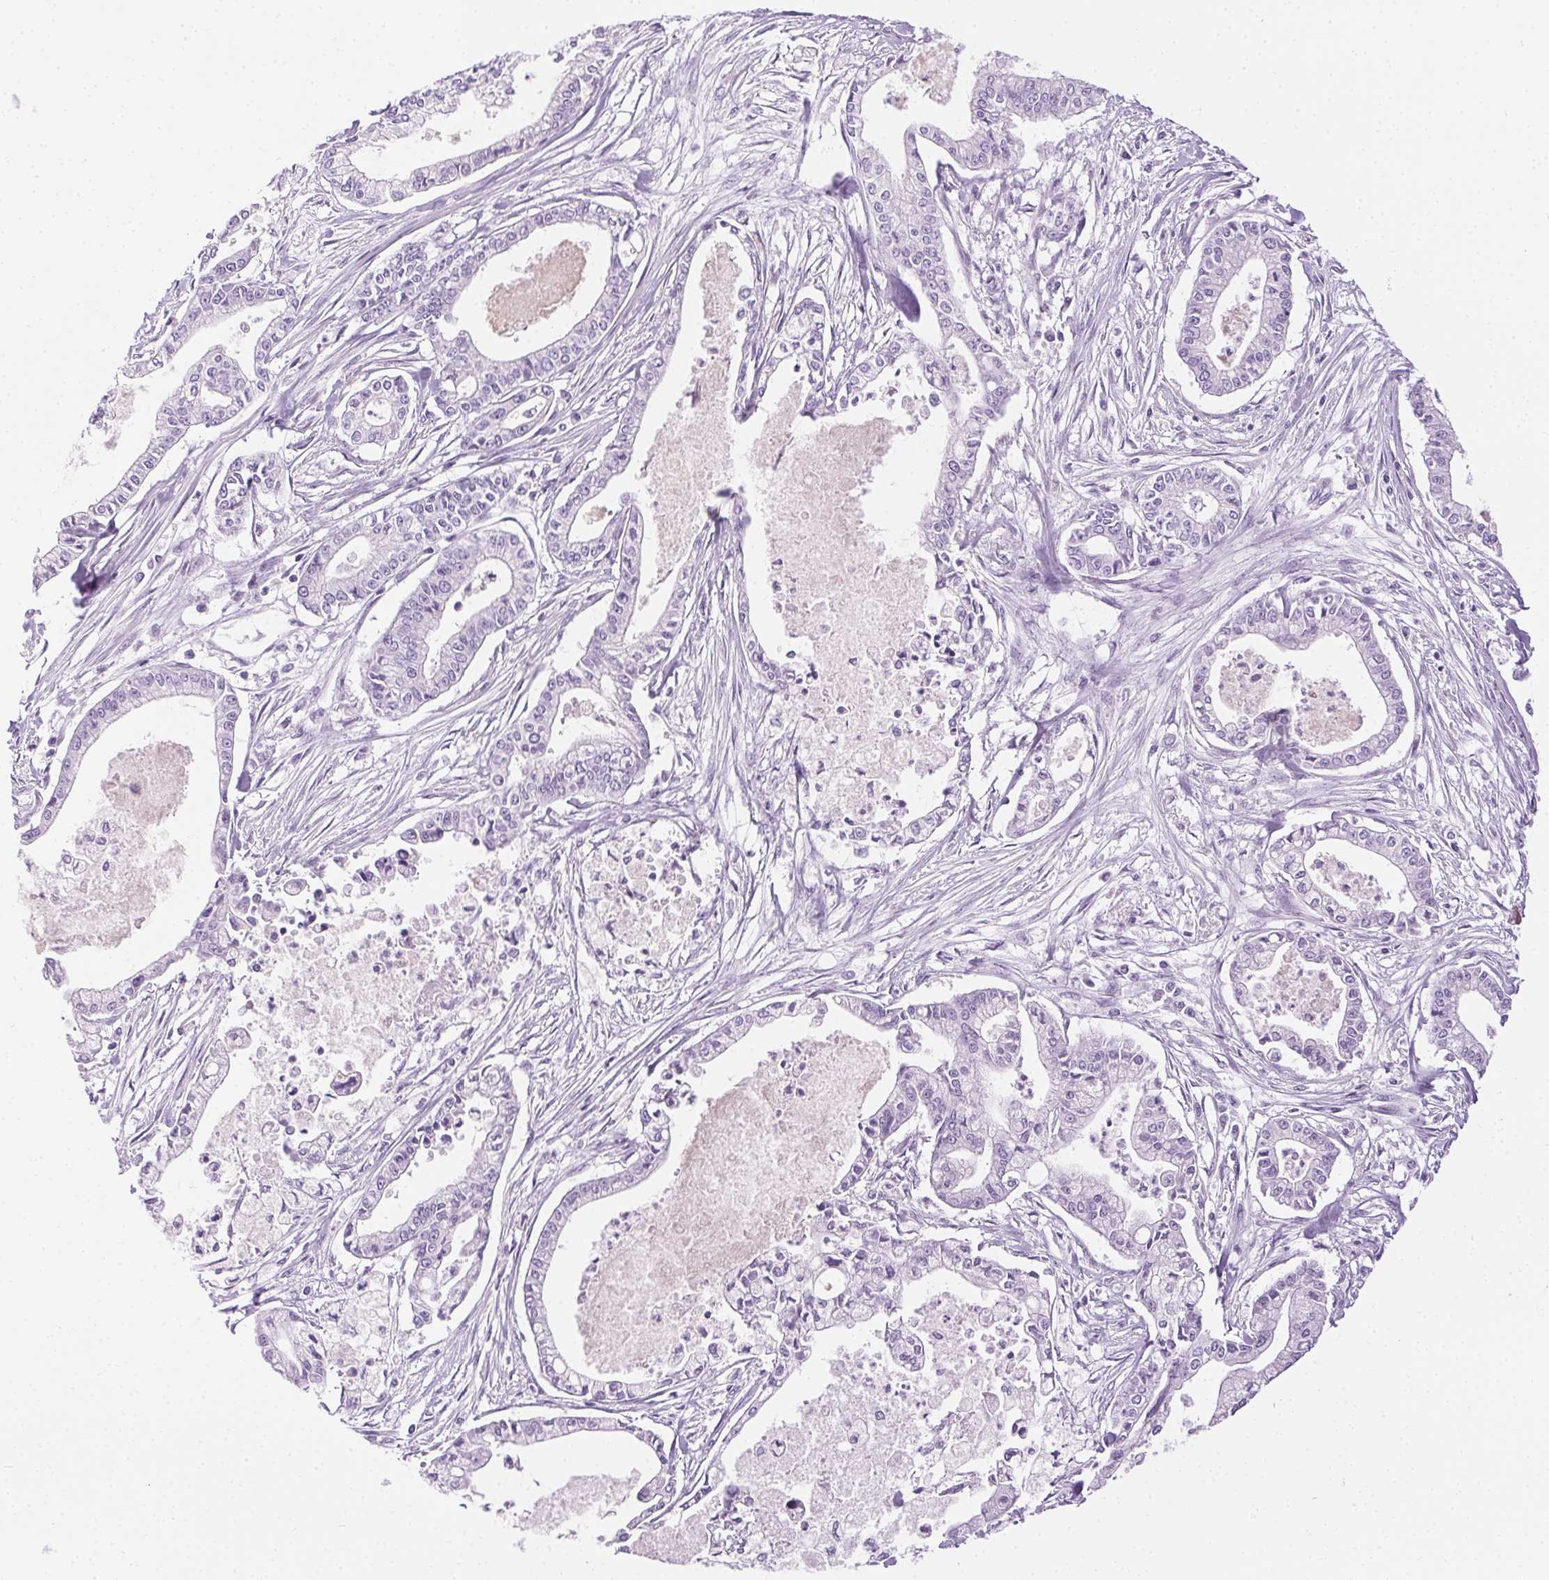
{"staining": {"intensity": "negative", "quantity": "none", "location": "none"}, "tissue": "pancreatic cancer", "cell_type": "Tumor cells", "image_type": "cancer", "snomed": [{"axis": "morphology", "description": "Adenocarcinoma, NOS"}, {"axis": "topography", "description": "Pancreas"}], "caption": "Immunohistochemistry histopathology image of neoplastic tissue: human pancreatic adenocarcinoma stained with DAB exhibits no significant protein expression in tumor cells.", "gene": "C20orf85", "patient": {"sex": "female", "age": 65}}